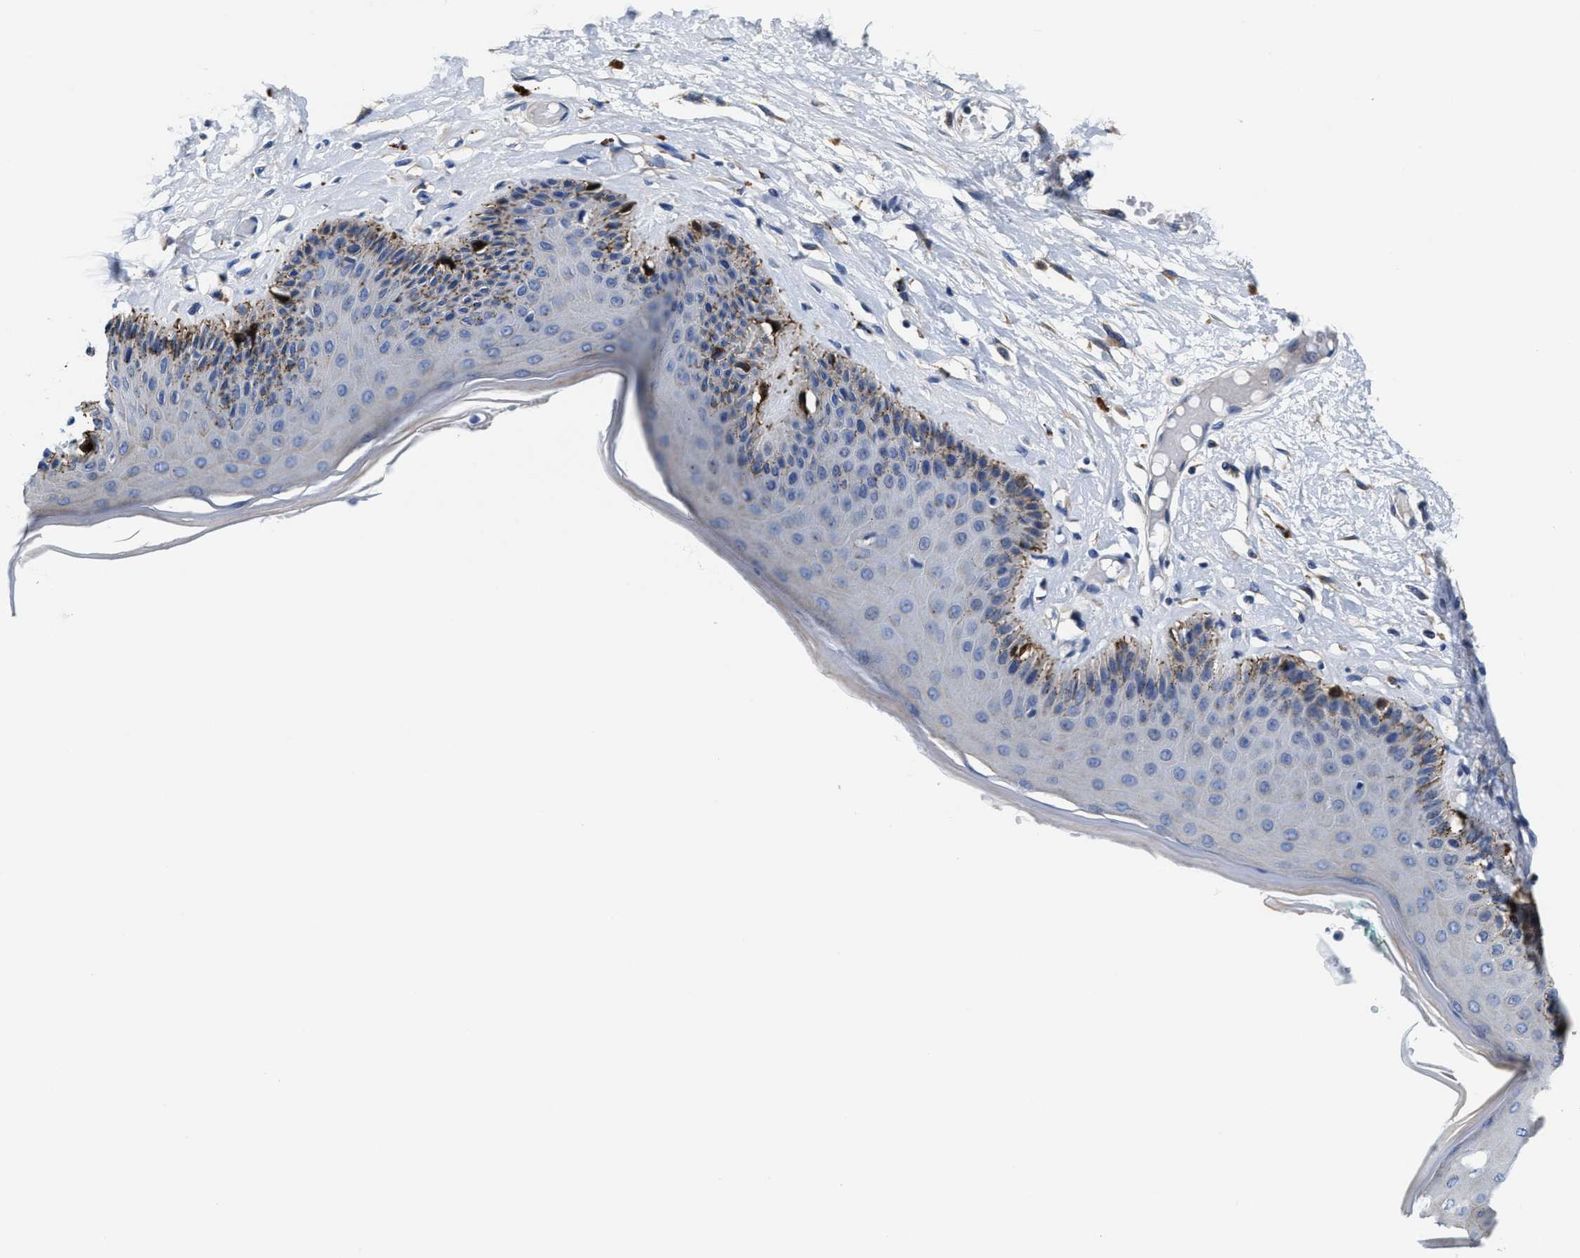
{"staining": {"intensity": "moderate", "quantity": "<25%", "location": "cytoplasmic/membranous"}, "tissue": "skin", "cell_type": "Epidermal cells", "image_type": "normal", "snomed": [{"axis": "morphology", "description": "Normal tissue, NOS"}, {"axis": "topography", "description": "Vulva"}], "caption": "Benign skin shows moderate cytoplasmic/membranous positivity in about <25% of epidermal cells, visualized by immunohistochemistry.", "gene": "TMEM30A", "patient": {"sex": "female", "age": 73}}